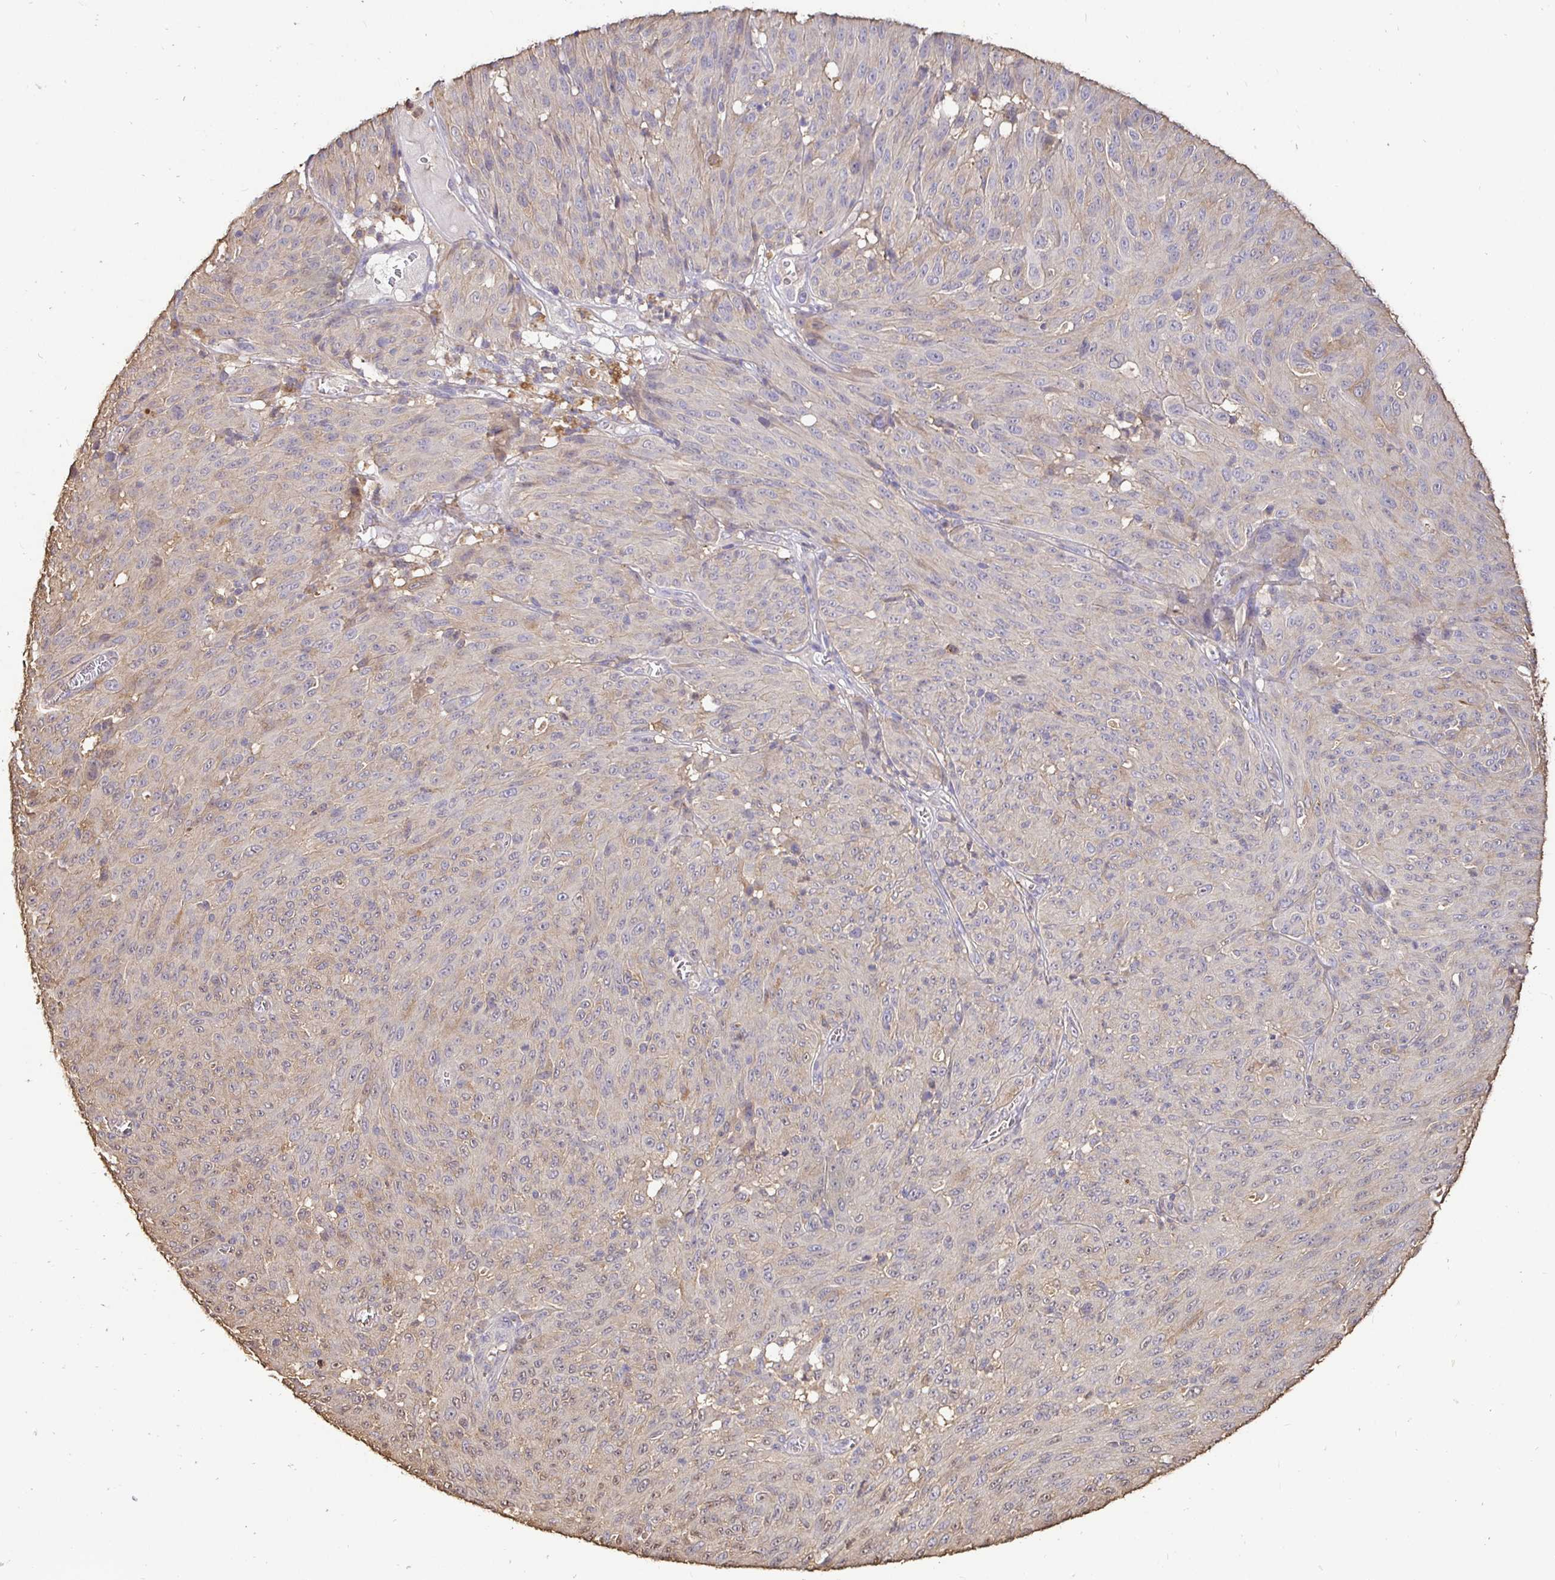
{"staining": {"intensity": "negative", "quantity": "none", "location": "none"}, "tissue": "melanoma", "cell_type": "Tumor cells", "image_type": "cancer", "snomed": [{"axis": "morphology", "description": "Malignant melanoma, NOS"}, {"axis": "topography", "description": "Skin"}], "caption": "Immunohistochemistry histopathology image of malignant melanoma stained for a protein (brown), which displays no staining in tumor cells.", "gene": "MAPK8IP3", "patient": {"sex": "male", "age": 85}}